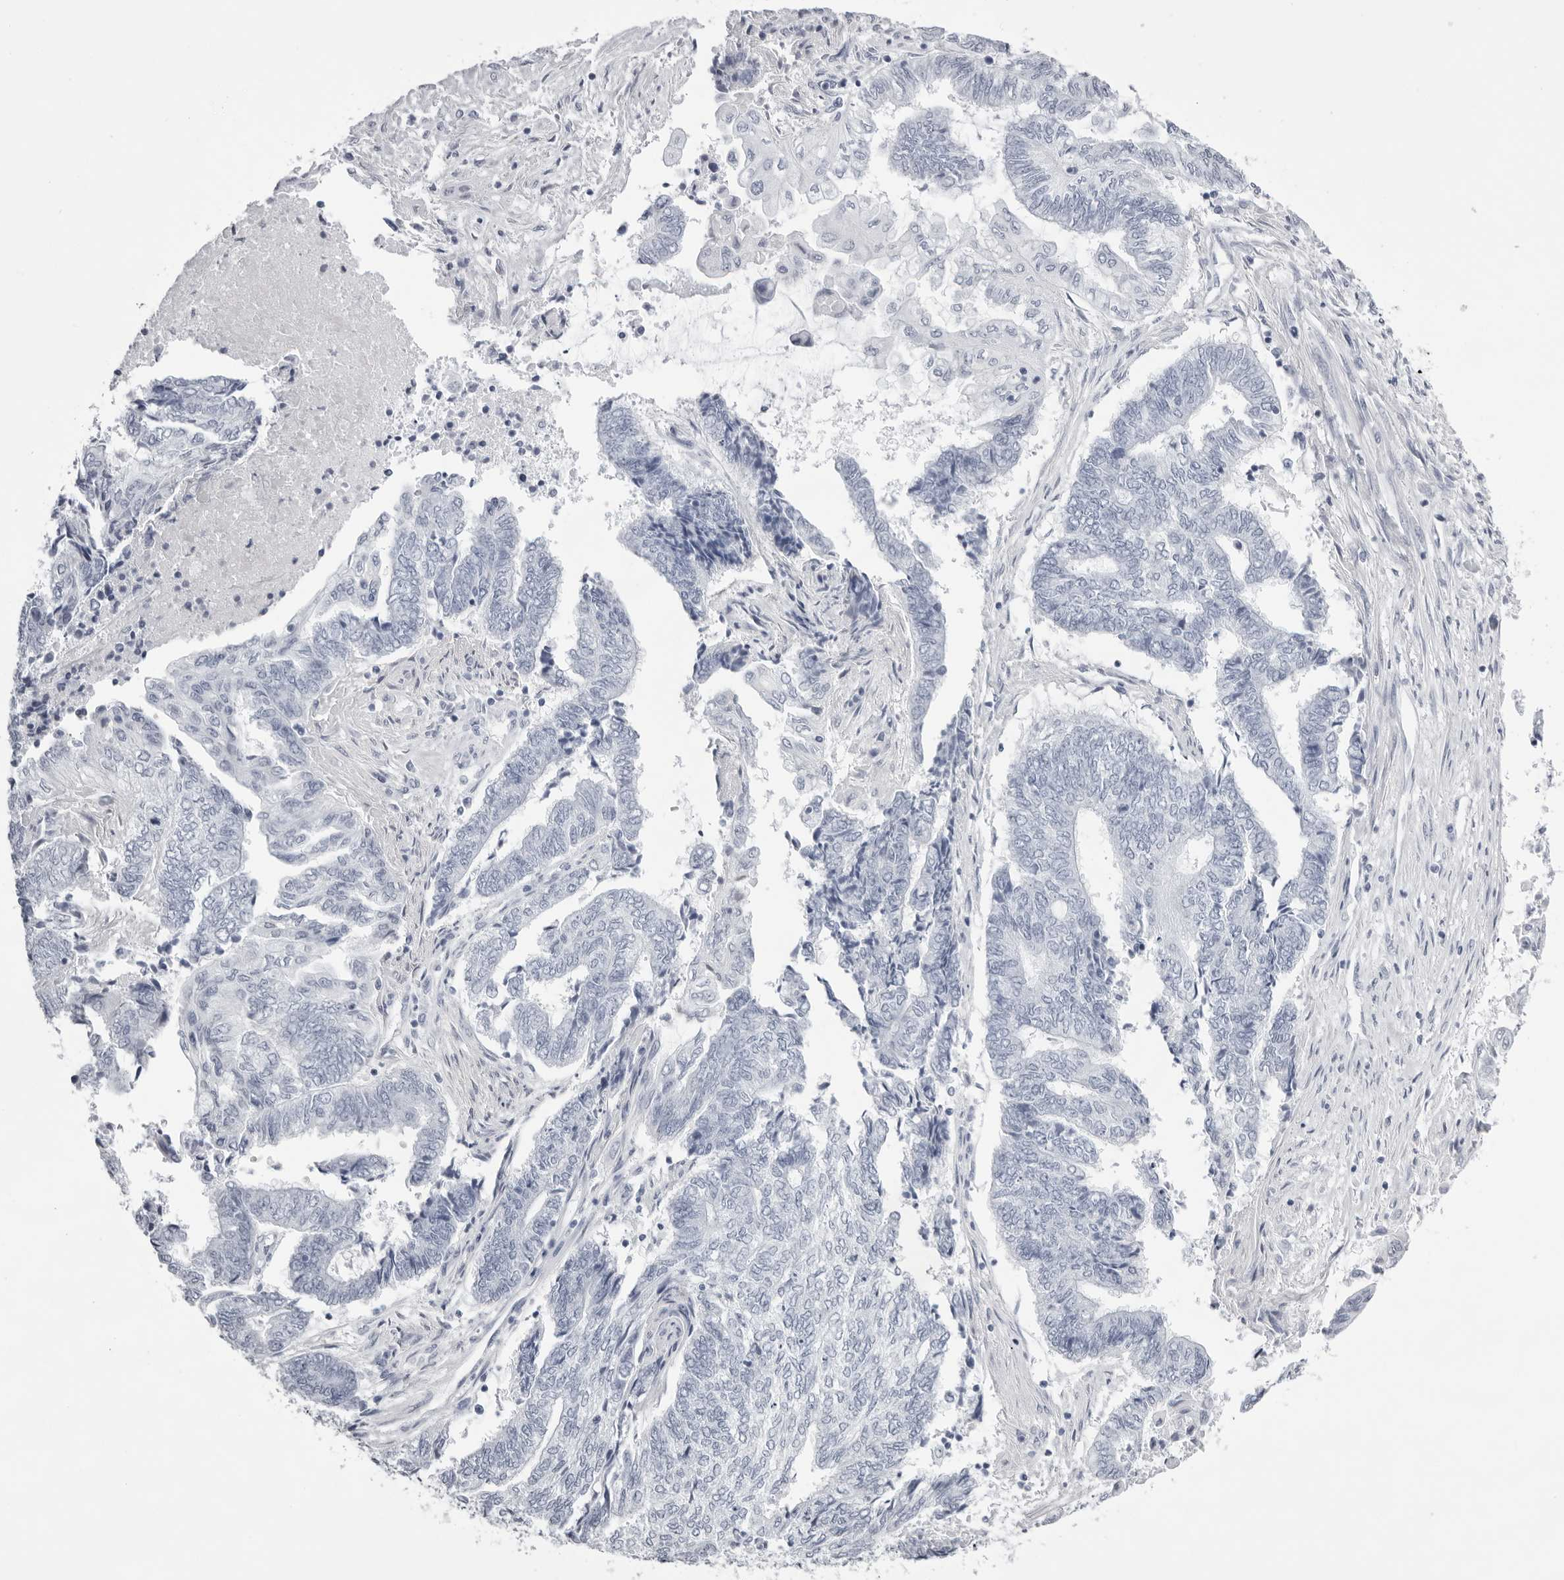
{"staining": {"intensity": "negative", "quantity": "none", "location": "none"}, "tissue": "endometrial cancer", "cell_type": "Tumor cells", "image_type": "cancer", "snomed": [{"axis": "morphology", "description": "Adenocarcinoma, NOS"}, {"axis": "topography", "description": "Uterus"}, {"axis": "topography", "description": "Endometrium"}], "caption": "The immunohistochemistry (IHC) histopathology image has no significant positivity in tumor cells of endometrial adenocarcinoma tissue. (Stains: DAB (3,3'-diaminobenzidine) immunohistochemistry (IHC) with hematoxylin counter stain, Microscopy: brightfield microscopy at high magnification).", "gene": "TMOD4", "patient": {"sex": "female", "age": 70}}